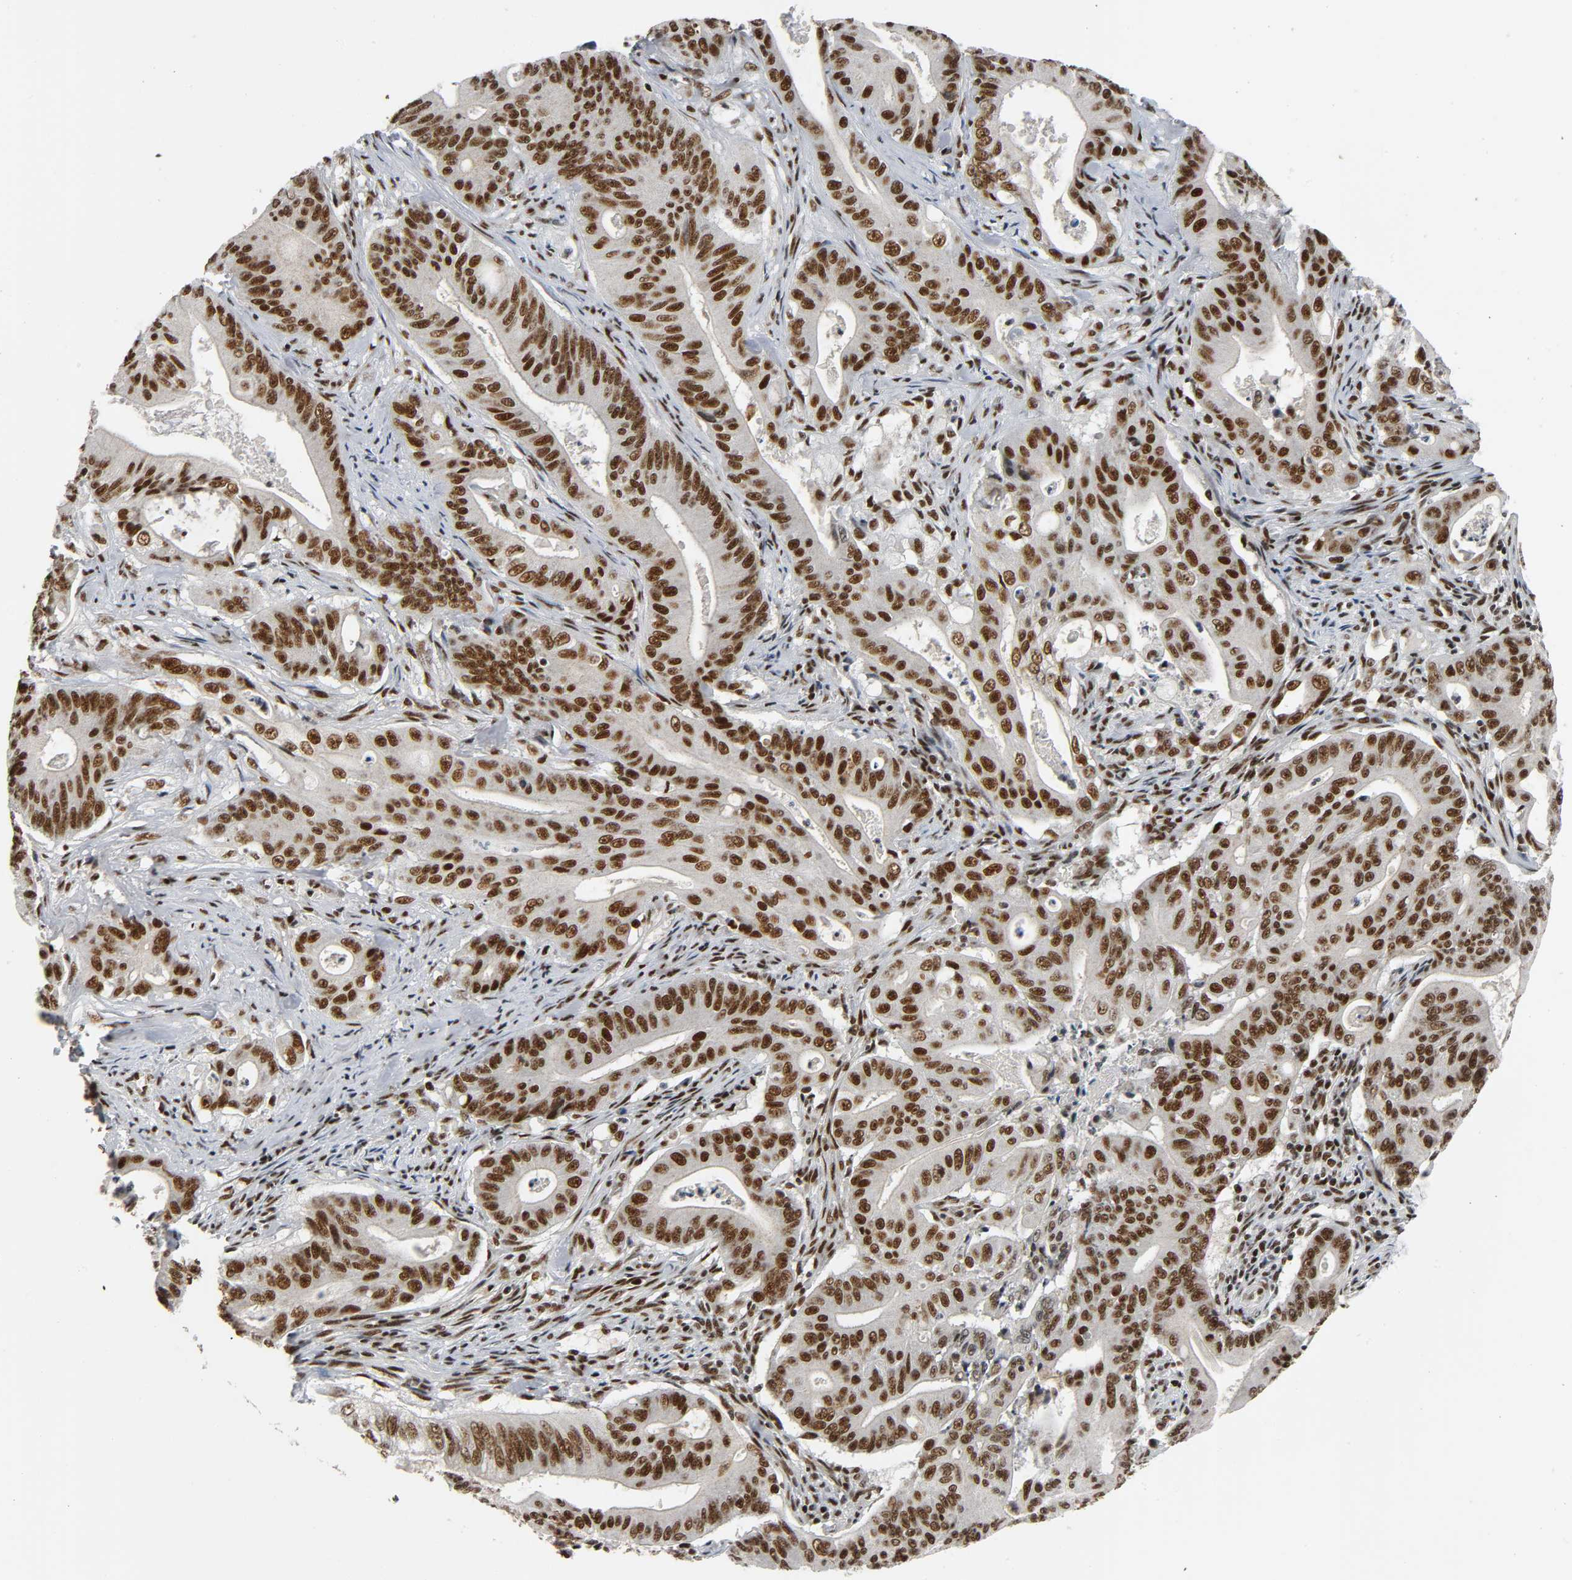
{"staining": {"intensity": "strong", "quantity": ">75%", "location": "nuclear"}, "tissue": "pancreatic cancer", "cell_type": "Tumor cells", "image_type": "cancer", "snomed": [{"axis": "morphology", "description": "Normal tissue, NOS"}, {"axis": "topography", "description": "Lymph node"}], "caption": "Pancreatic cancer stained for a protein (brown) displays strong nuclear positive positivity in about >75% of tumor cells.", "gene": "CDK9", "patient": {"sex": "male", "age": 62}}